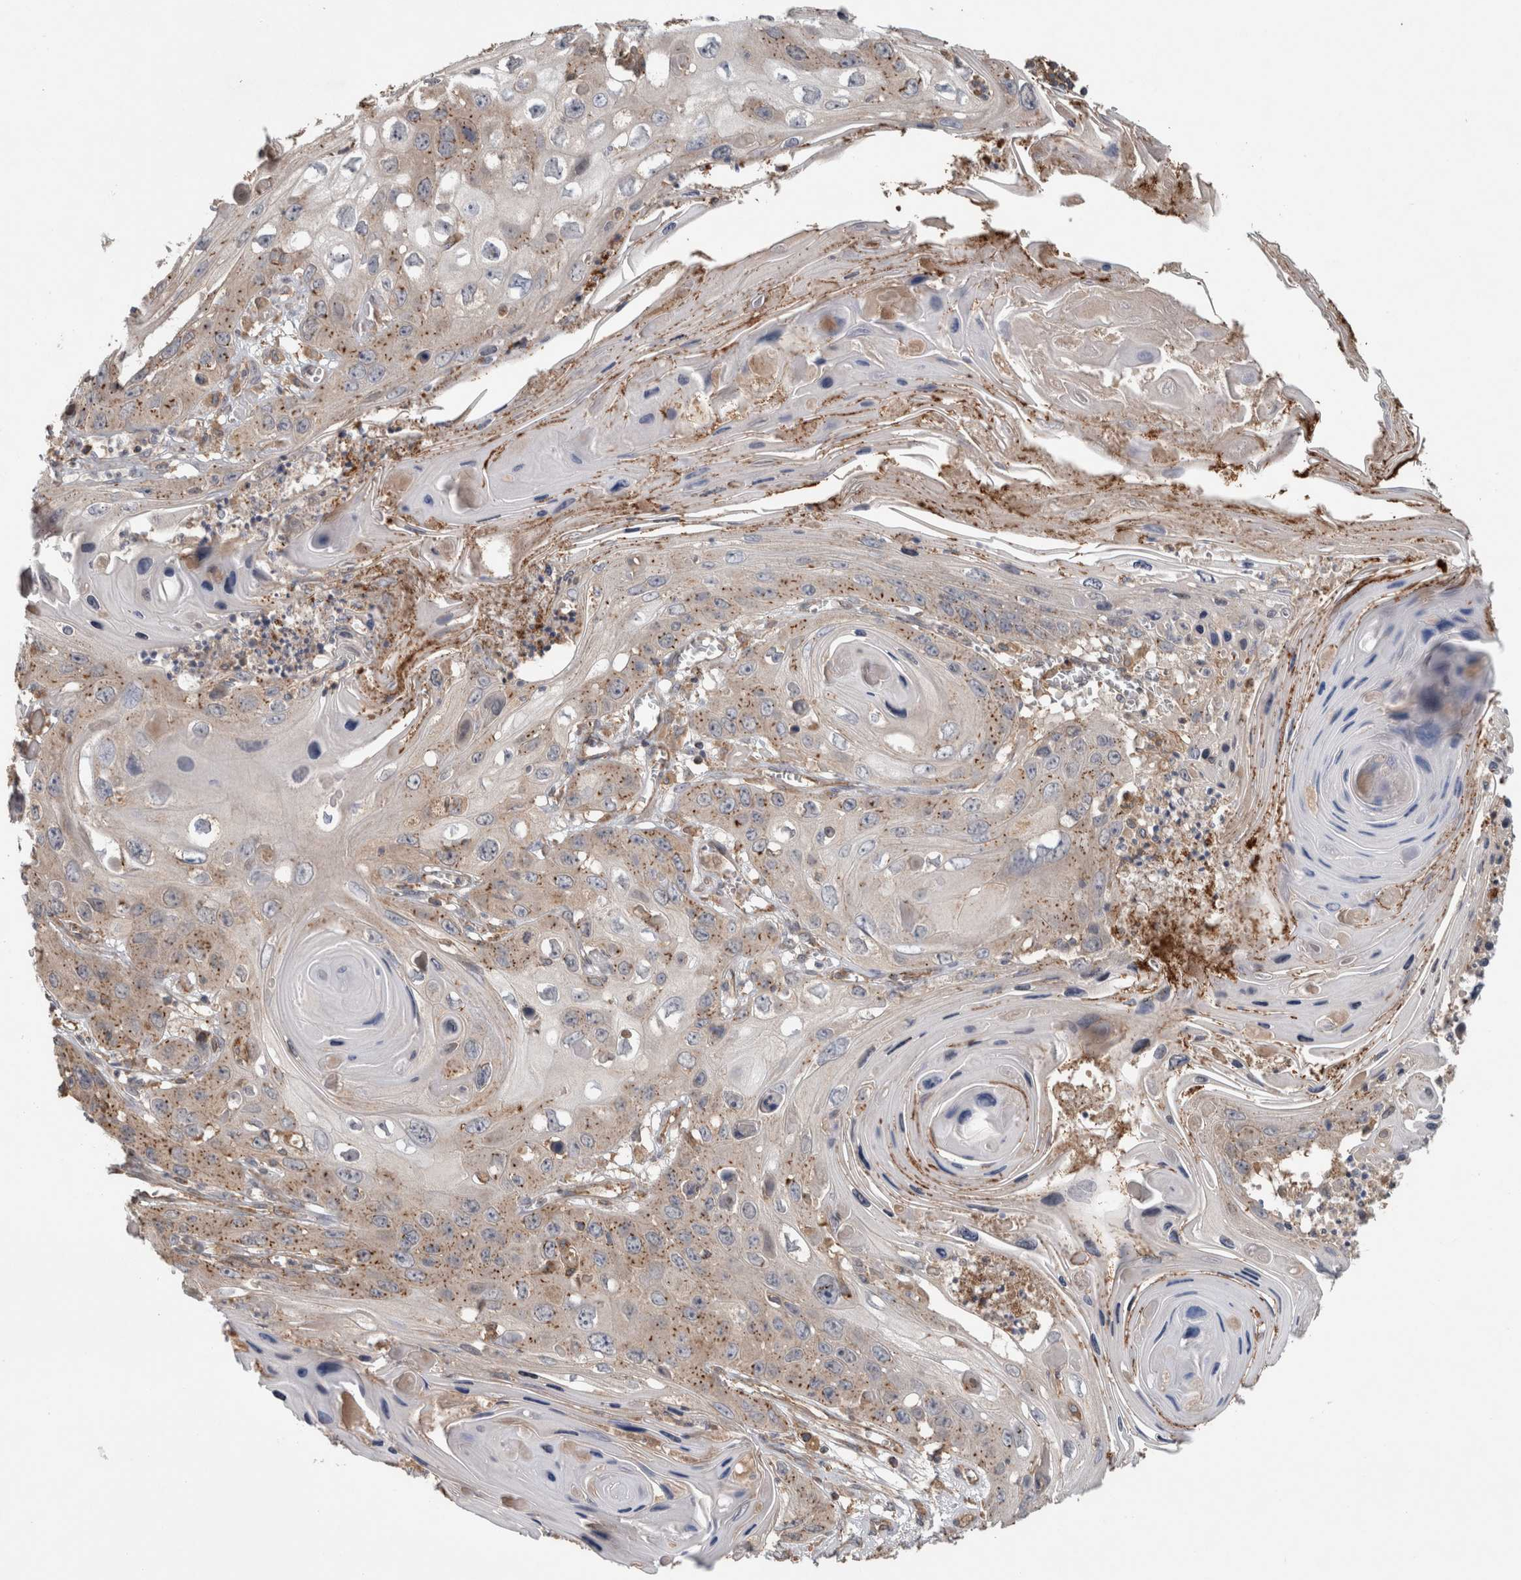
{"staining": {"intensity": "weak", "quantity": "25%-75%", "location": "cytoplasmic/membranous"}, "tissue": "skin cancer", "cell_type": "Tumor cells", "image_type": "cancer", "snomed": [{"axis": "morphology", "description": "Squamous cell carcinoma, NOS"}, {"axis": "topography", "description": "Skin"}], "caption": "A high-resolution histopathology image shows immunohistochemistry staining of skin cancer (squamous cell carcinoma), which exhibits weak cytoplasmic/membranous positivity in about 25%-75% of tumor cells.", "gene": "TARBP1", "patient": {"sex": "male", "age": 55}}